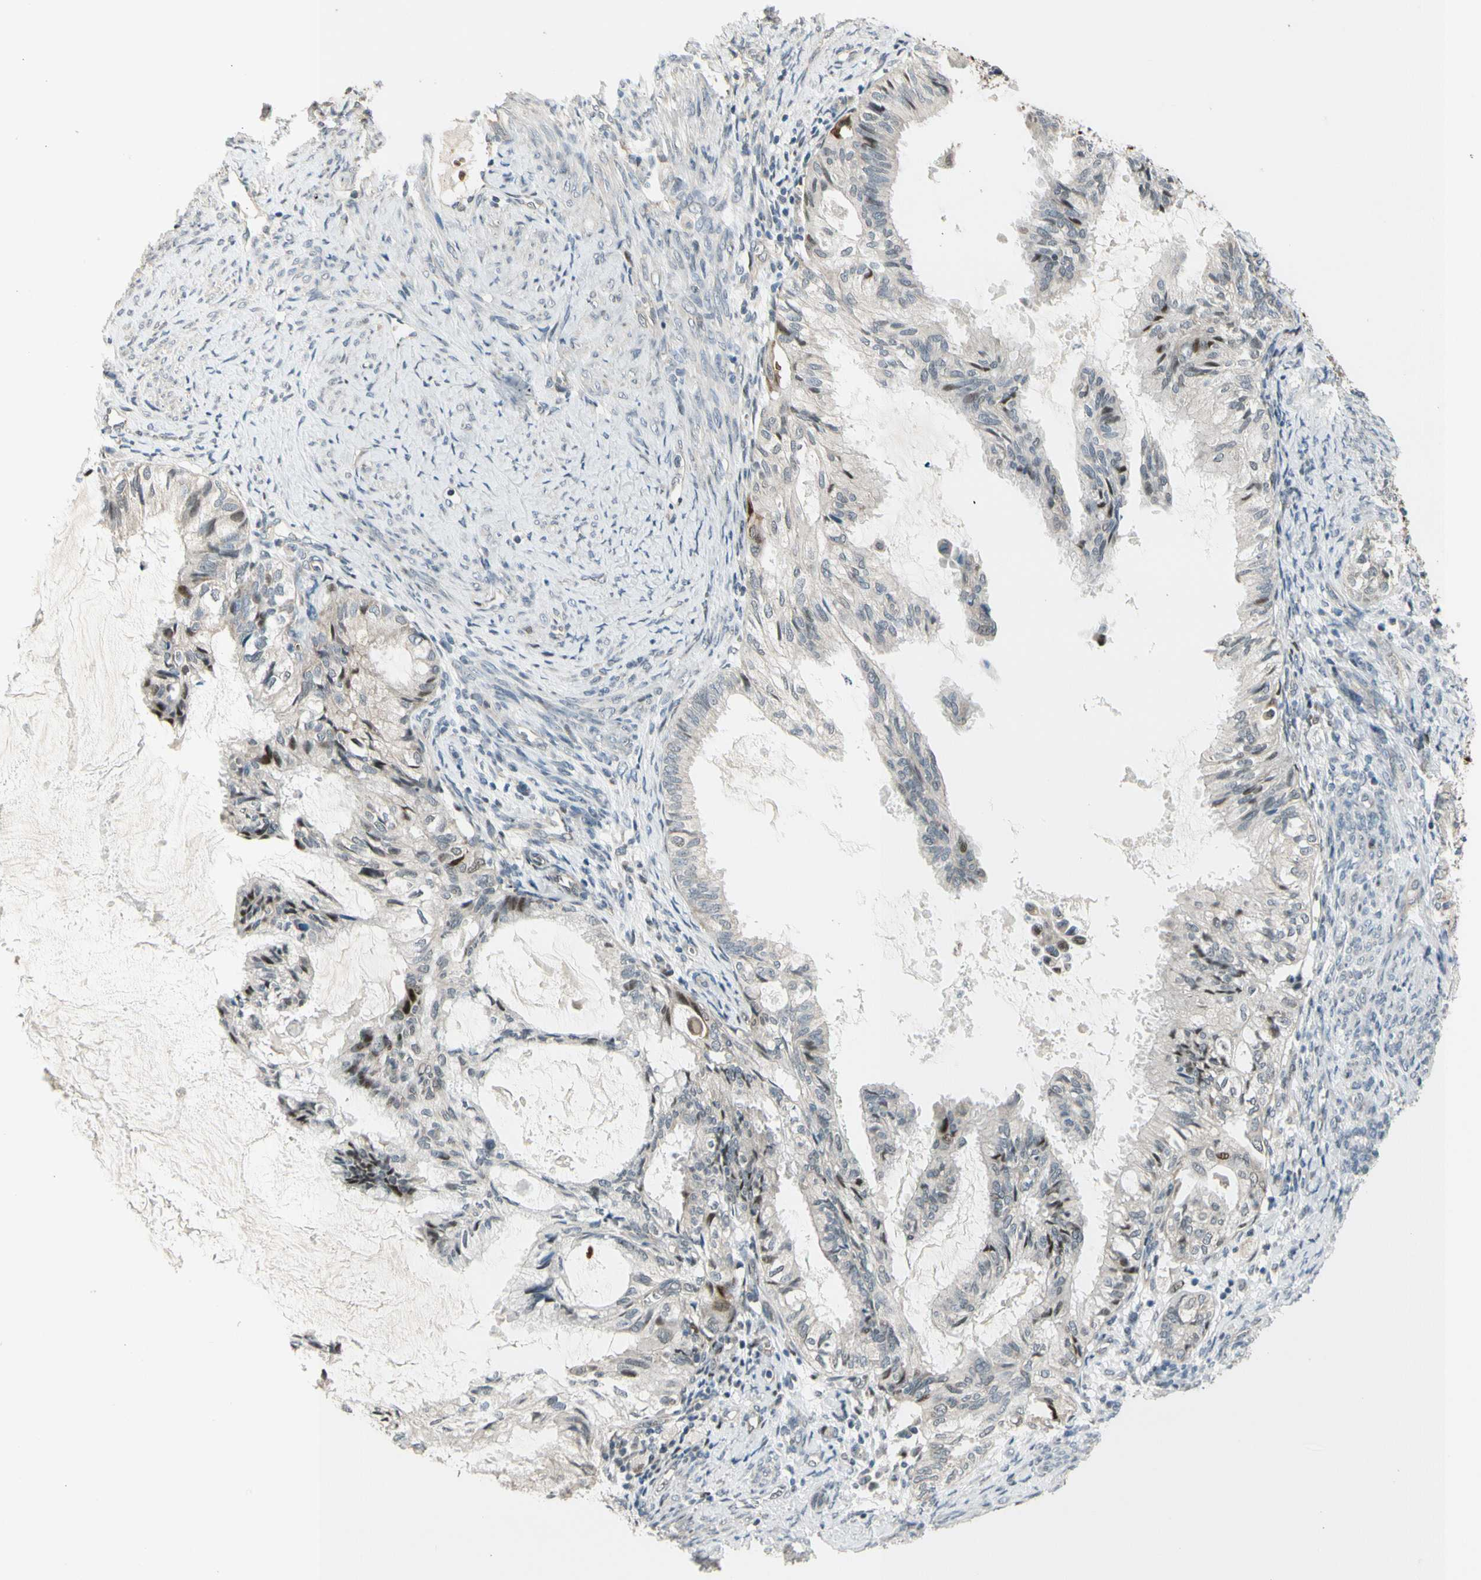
{"staining": {"intensity": "moderate", "quantity": "25%-75%", "location": "nuclear"}, "tissue": "cervical cancer", "cell_type": "Tumor cells", "image_type": "cancer", "snomed": [{"axis": "morphology", "description": "Normal tissue, NOS"}, {"axis": "morphology", "description": "Adenocarcinoma, NOS"}, {"axis": "topography", "description": "Cervix"}, {"axis": "topography", "description": "Endometrium"}], "caption": "Cervical adenocarcinoma stained for a protein (brown) displays moderate nuclear positive expression in approximately 25%-75% of tumor cells.", "gene": "ZNF184", "patient": {"sex": "female", "age": 86}}